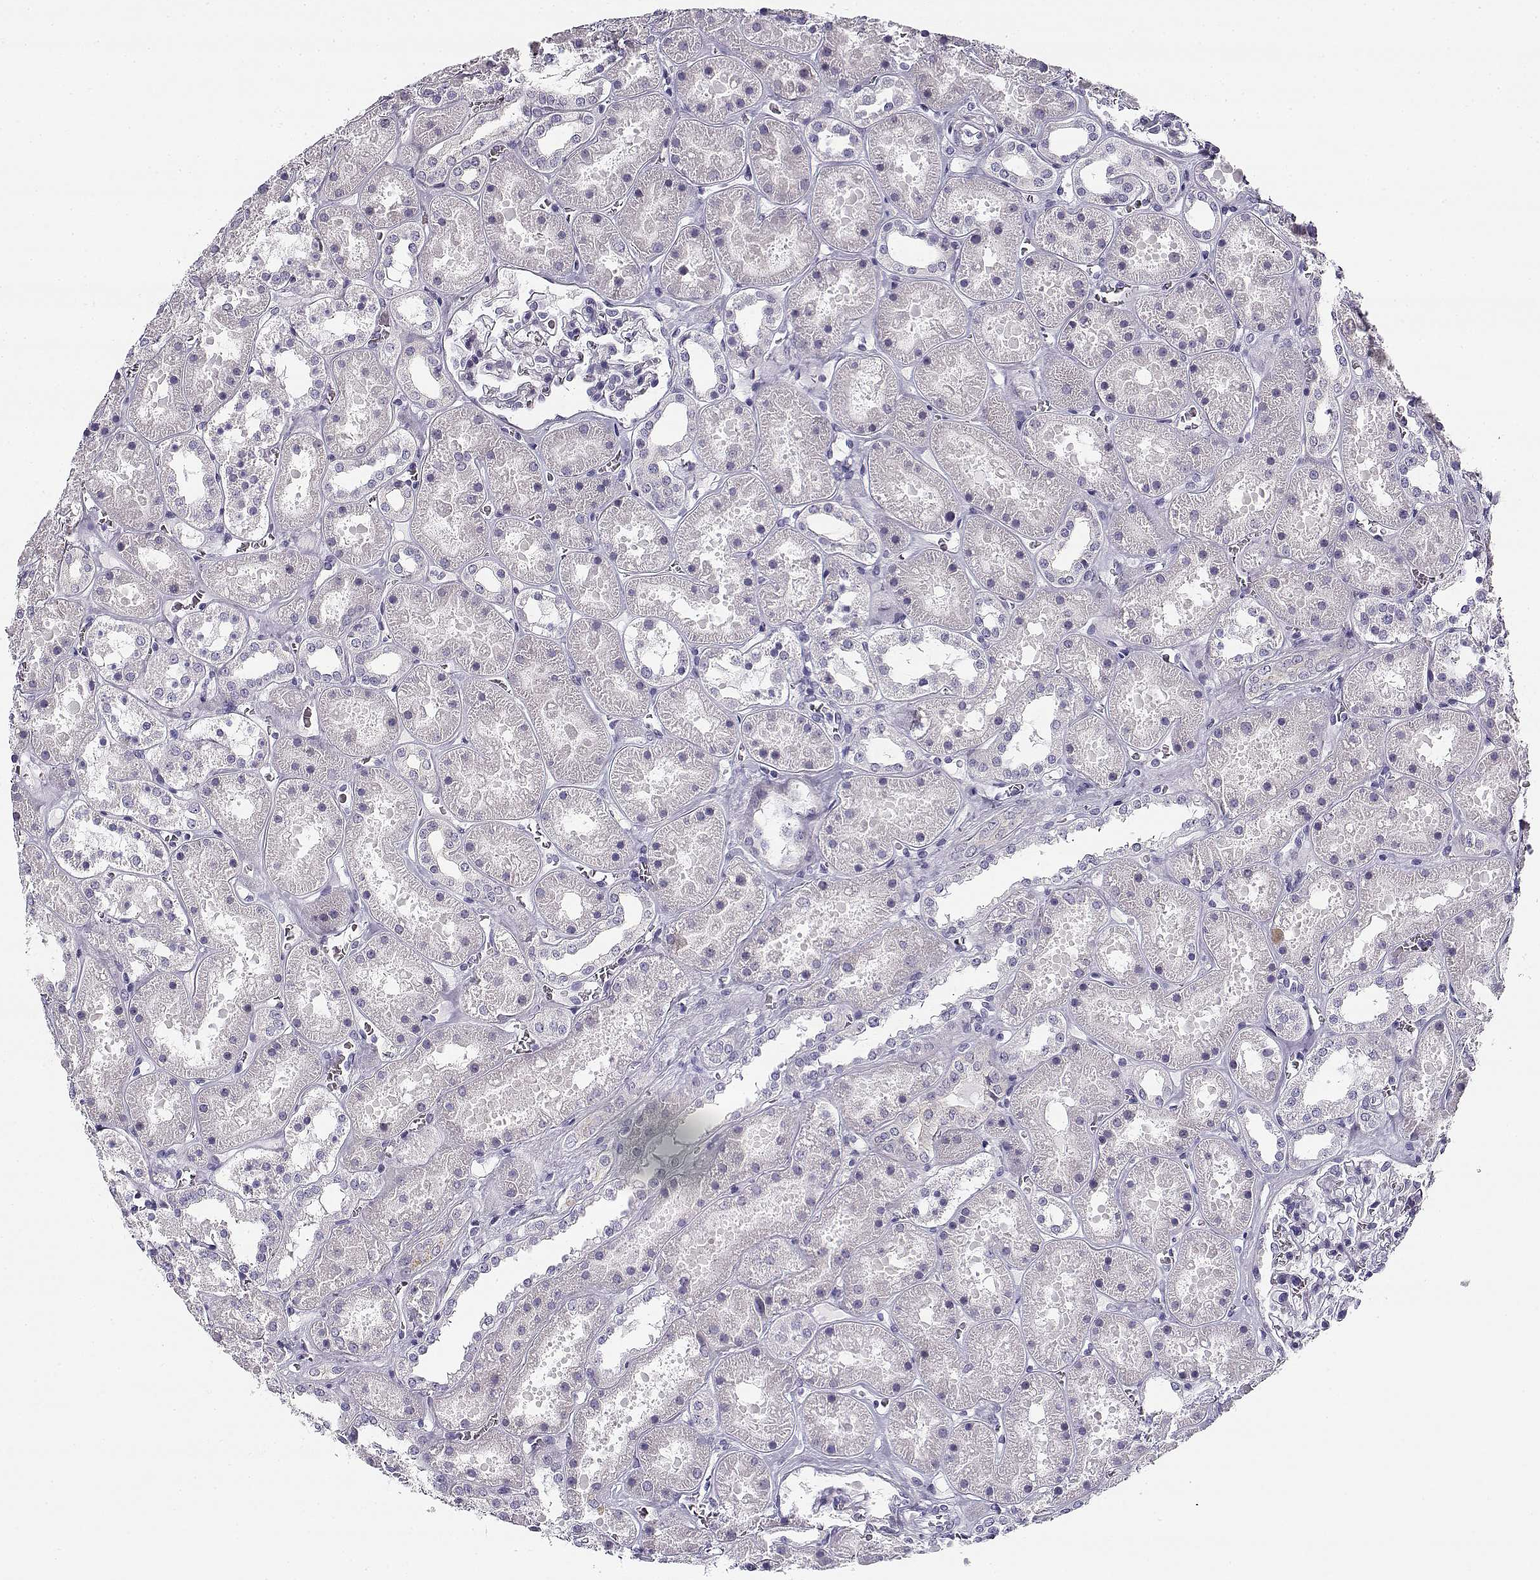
{"staining": {"intensity": "negative", "quantity": "none", "location": "none"}, "tissue": "kidney", "cell_type": "Cells in glomeruli", "image_type": "normal", "snomed": [{"axis": "morphology", "description": "Normal tissue, NOS"}, {"axis": "topography", "description": "Kidney"}], "caption": "This is an IHC photomicrograph of normal kidney. There is no expression in cells in glomeruli.", "gene": "CREB3L3", "patient": {"sex": "female", "age": 41}}